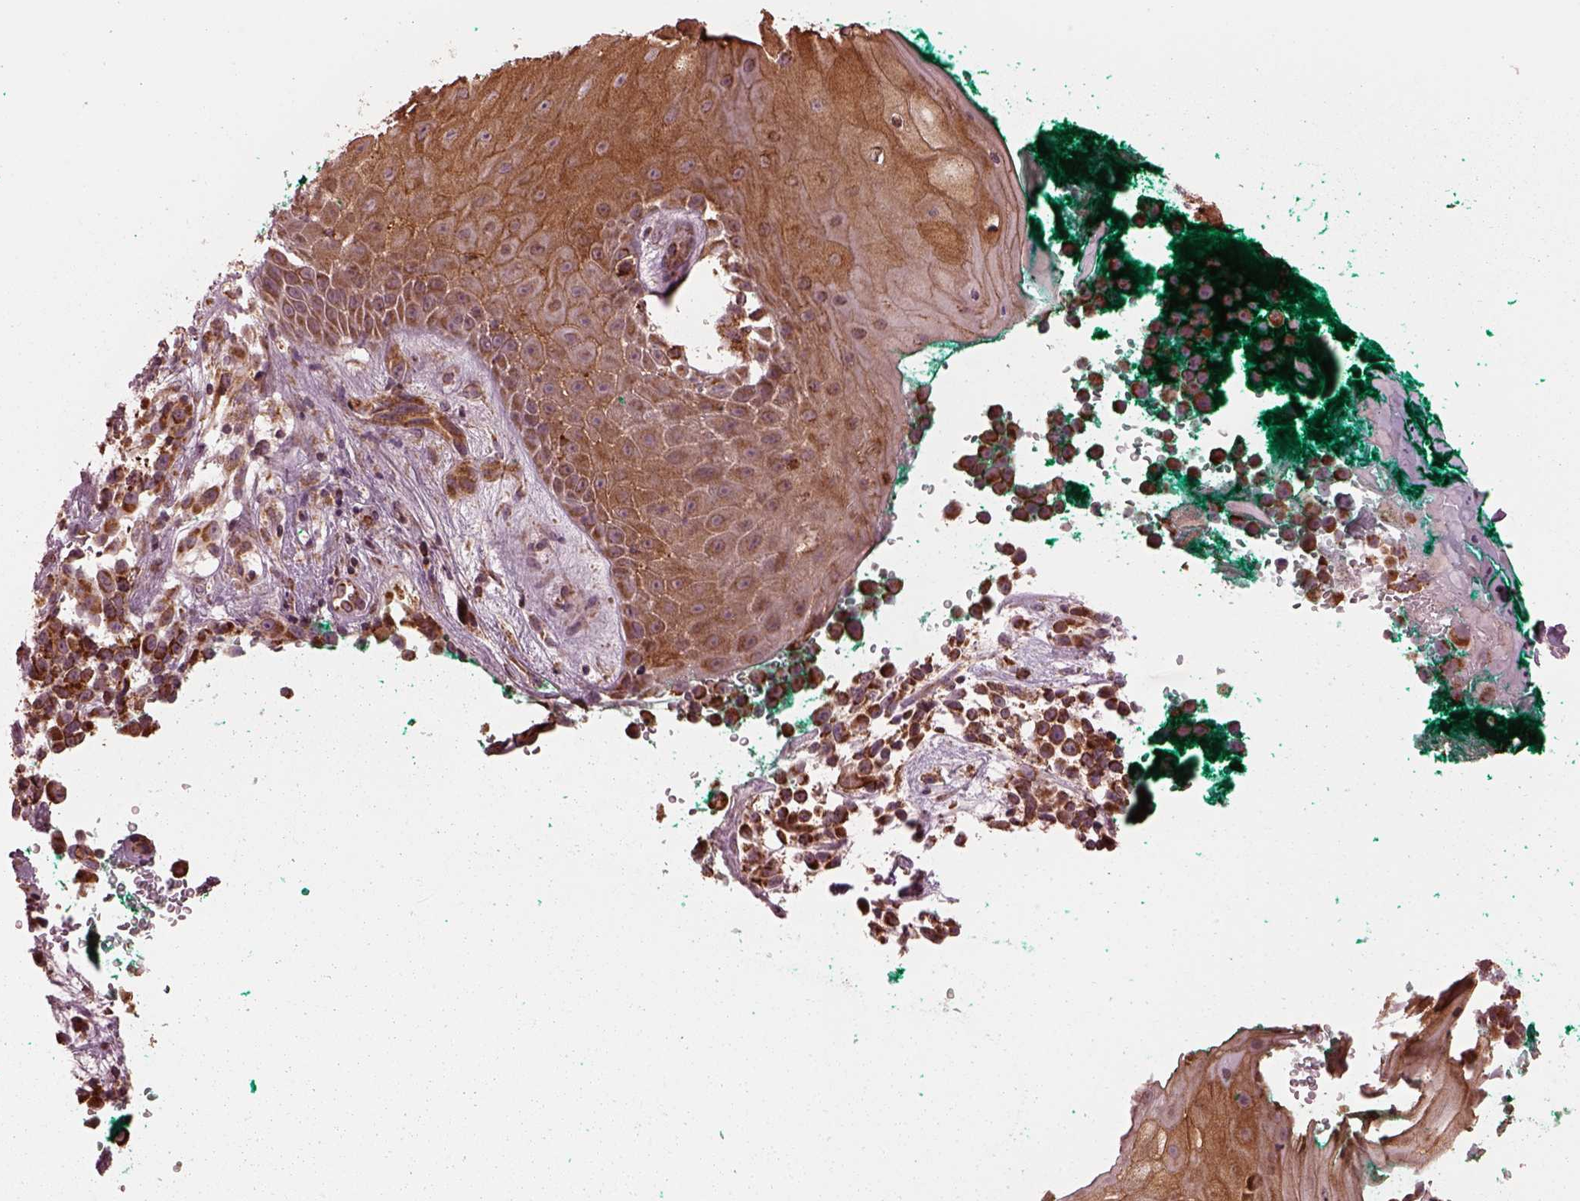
{"staining": {"intensity": "strong", "quantity": ">75%", "location": "cytoplasmic/membranous"}, "tissue": "melanoma", "cell_type": "Tumor cells", "image_type": "cancer", "snomed": [{"axis": "morphology", "description": "Malignant melanoma, NOS"}, {"axis": "topography", "description": "Skin"}], "caption": "Tumor cells exhibit high levels of strong cytoplasmic/membranous positivity in about >75% of cells in human malignant melanoma. (brown staining indicates protein expression, while blue staining denotes nuclei).", "gene": "NDUFB10", "patient": {"sex": "female", "age": 88}}